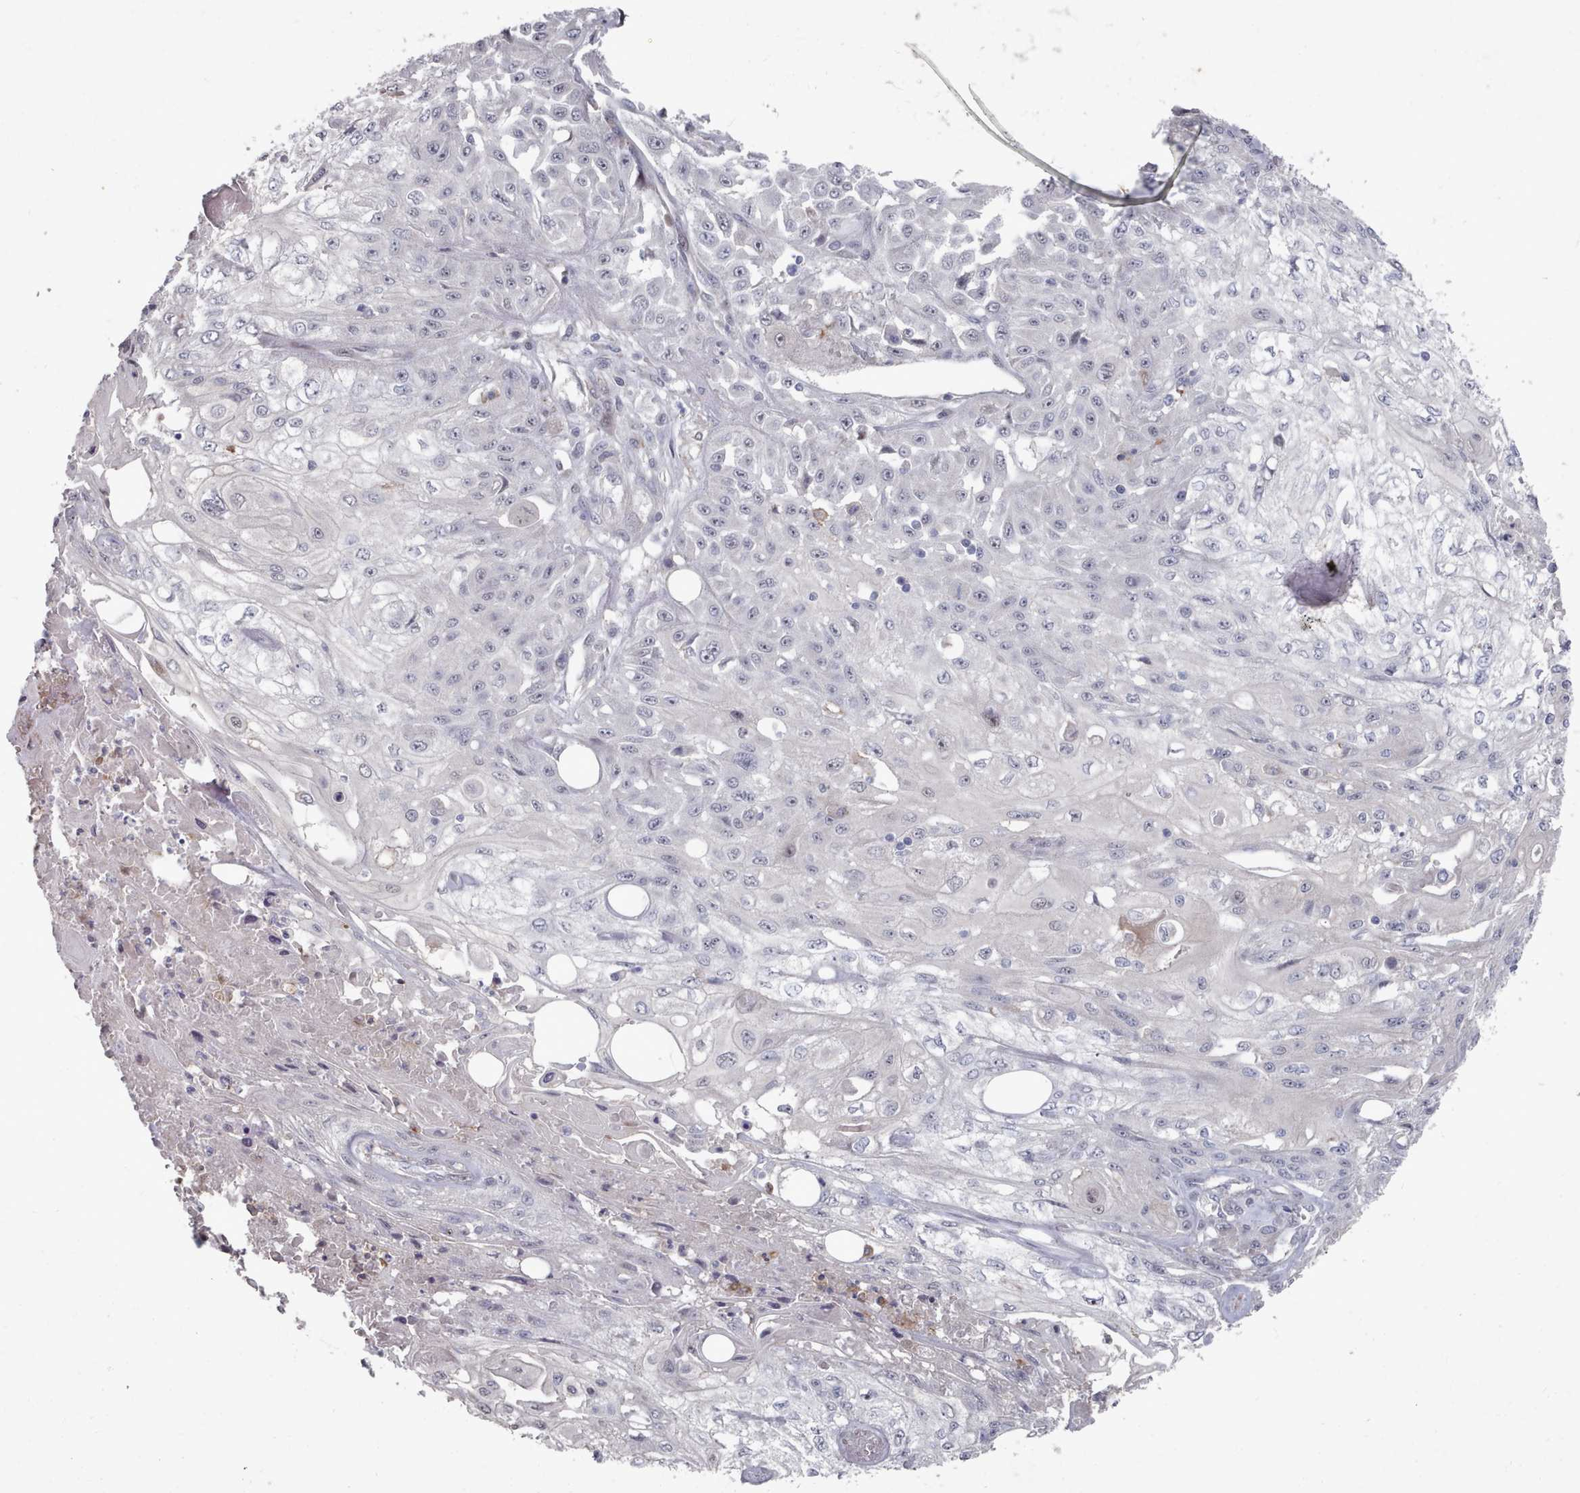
{"staining": {"intensity": "negative", "quantity": "none", "location": "none"}, "tissue": "skin cancer", "cell_type": "Tumor cells", "image_type": "cancer", "snomed": [{"axis": "morphology", "description": "Squamous cell carcinoma, NOS"}, {"axis": "morphology", "description": "Squamous cell carcinoma, metastatic, NOS"}, {"axis": "topography", "description": "Skin"}, {"axis": "topography", "description": "Lymph node"}], "caption": "Tumor cells are negative for brown protein staining in squamous cell carcinoma (skin).", "gene": "COL8A2", "patient": {"sex": "male", "age": 75}}